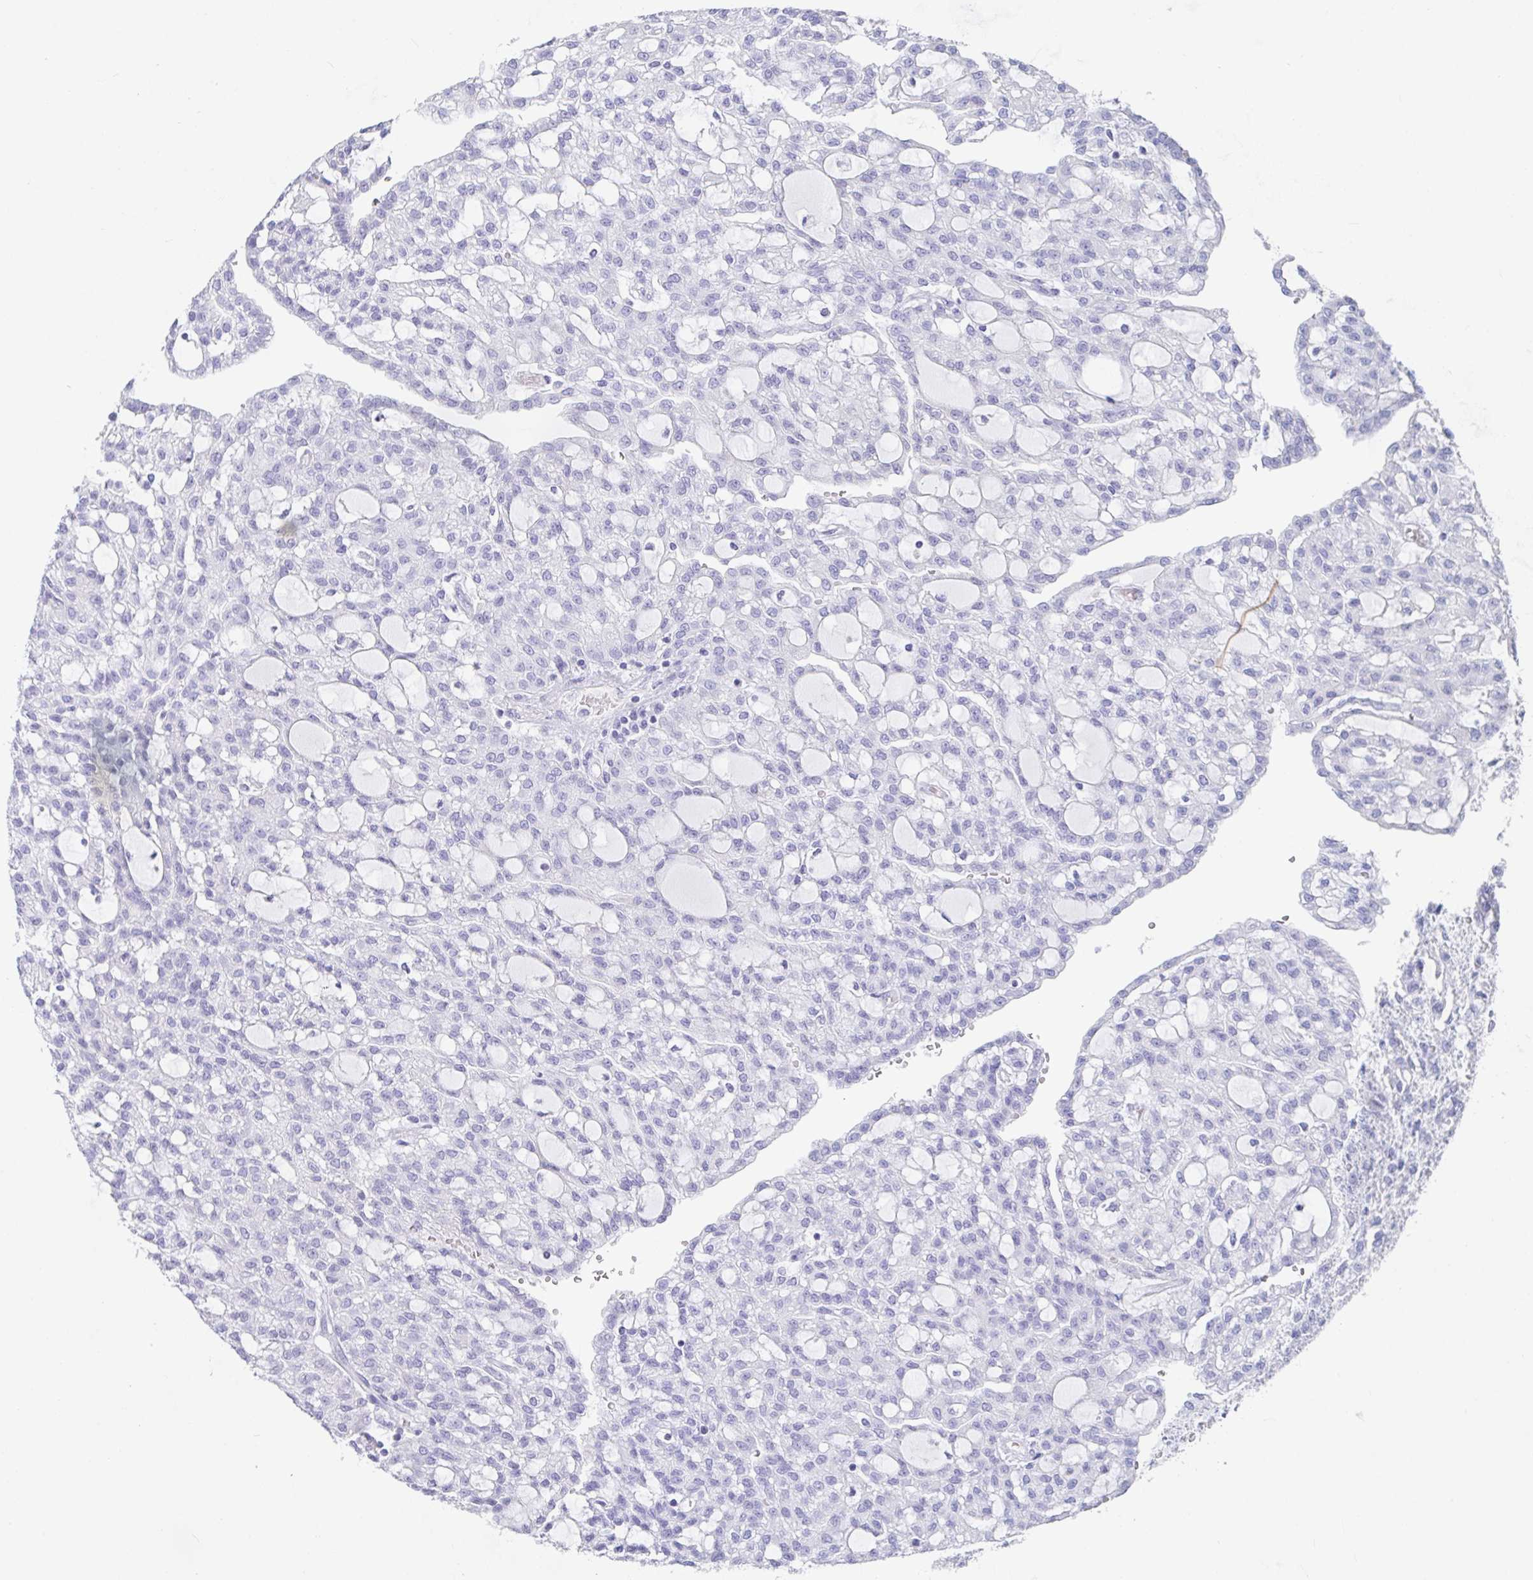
{"staining": {"intensity": "negative", "quantity": "none", "location": "none"}, "tissue": "renal cancer", "cell_type": "Tumor cells", "image_type": "cancer", "snomed": [{"axis": "morphology", "description": "Adenocarcinoma, NOS"}, {"axis": "topography", "description": "Kidney"}], "caption": "This photomicrograph is of renal cancer stained with immunohistochemistry (IHC) to label a protein in brown with the nuclei are counter-stained blue. There is no positivity in tumor cells.", "gene": "PLA2G1B", "patient": {"sex": "male", "age": 63}}